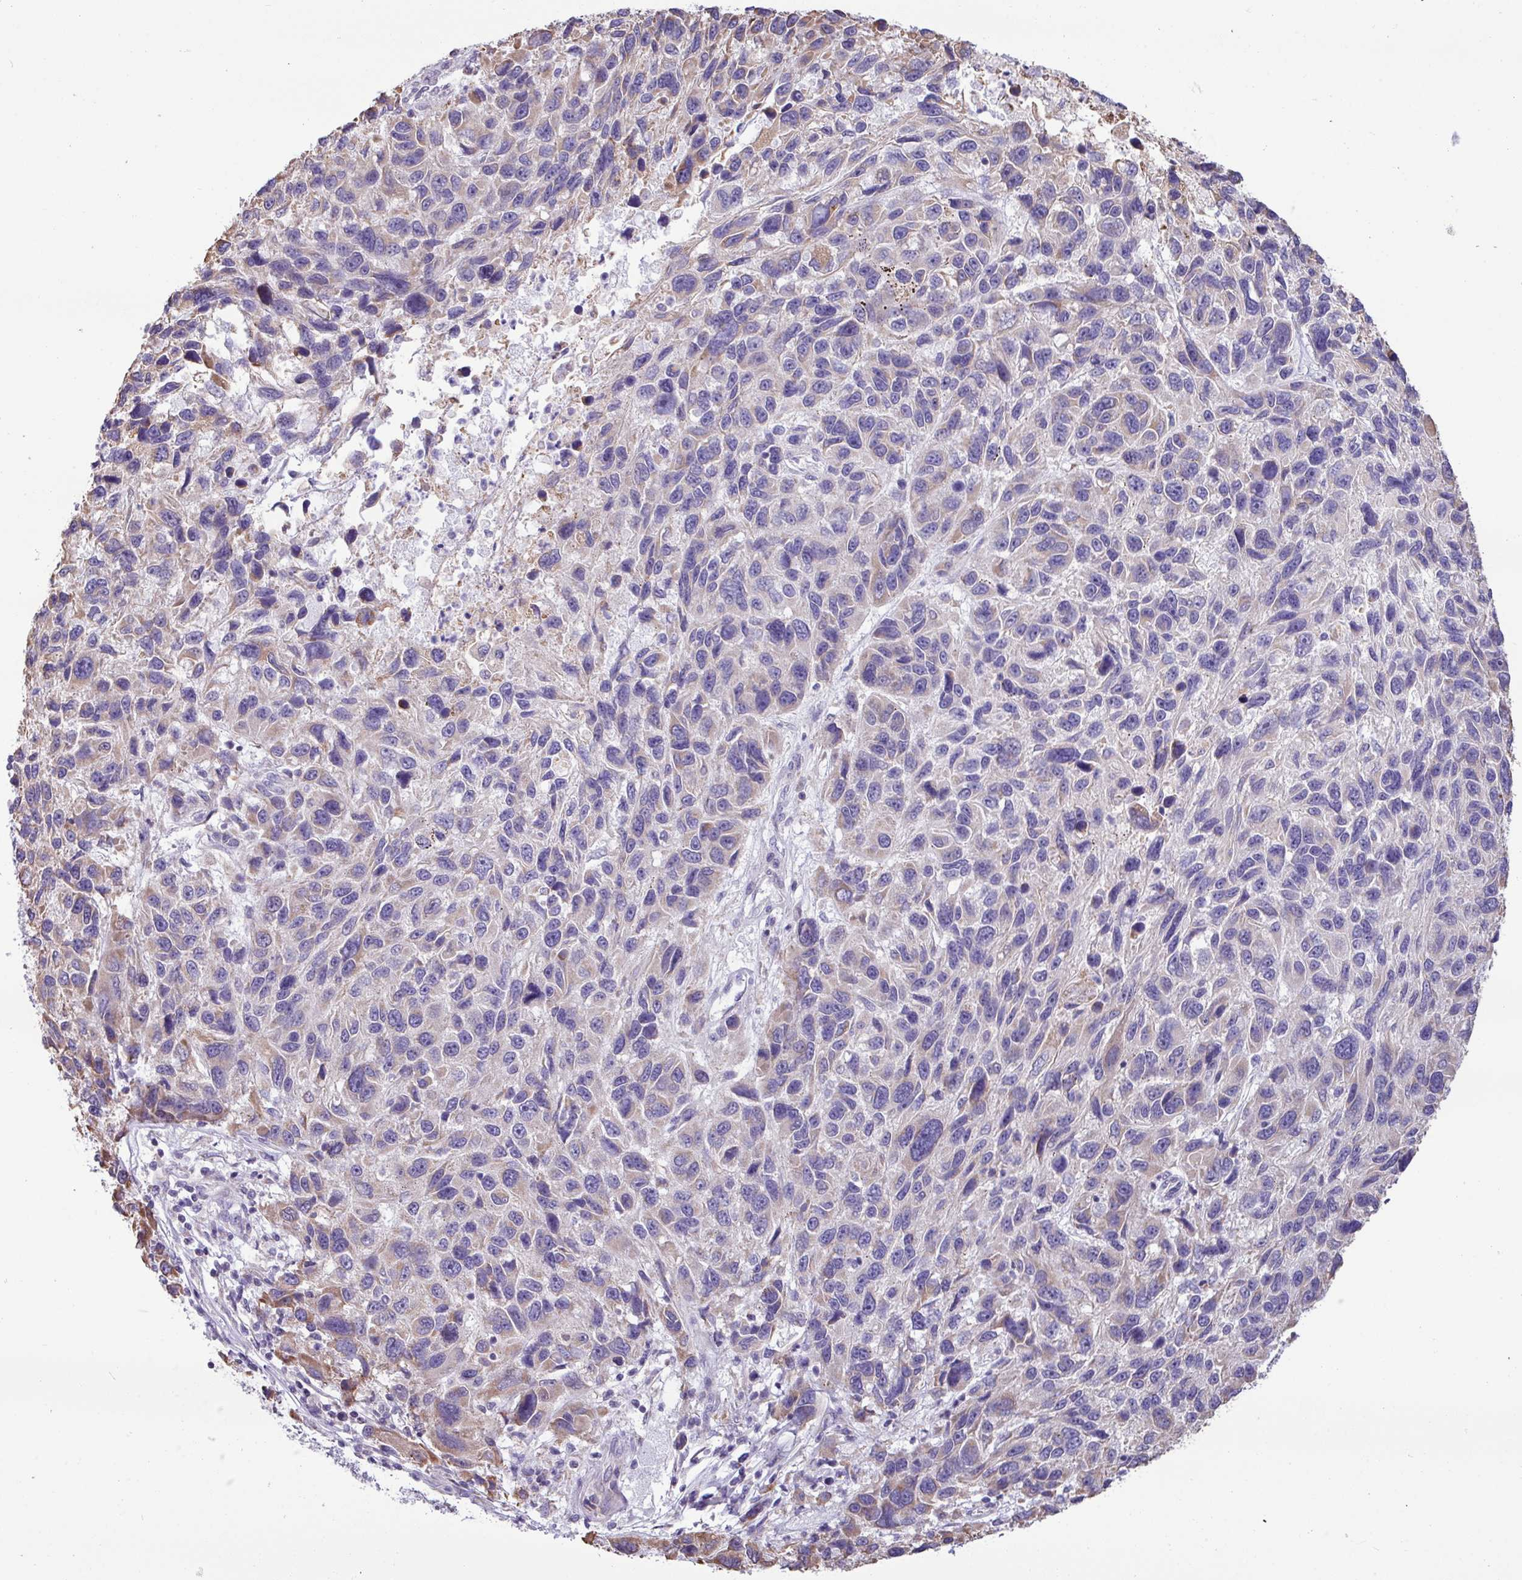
{"staining": {"intensity": "moderate", "quantity": "<25%", "location": "cytoplasmic/membranous"}, "tissue": "melanoma", "cell_type": "Tumor cells", "image_type": "cancer", "snomed": [{"axis": "morphology", "description": "Malignant melanoma, NOS"}, {"axis": "topography", "description": "Skin"}], "caption": "Human malignant melanoma stained with a protein marker displays moderate staining in tumor cells.", "gene": "IRGC", "patient": {"sex": "male", "age": 53}}